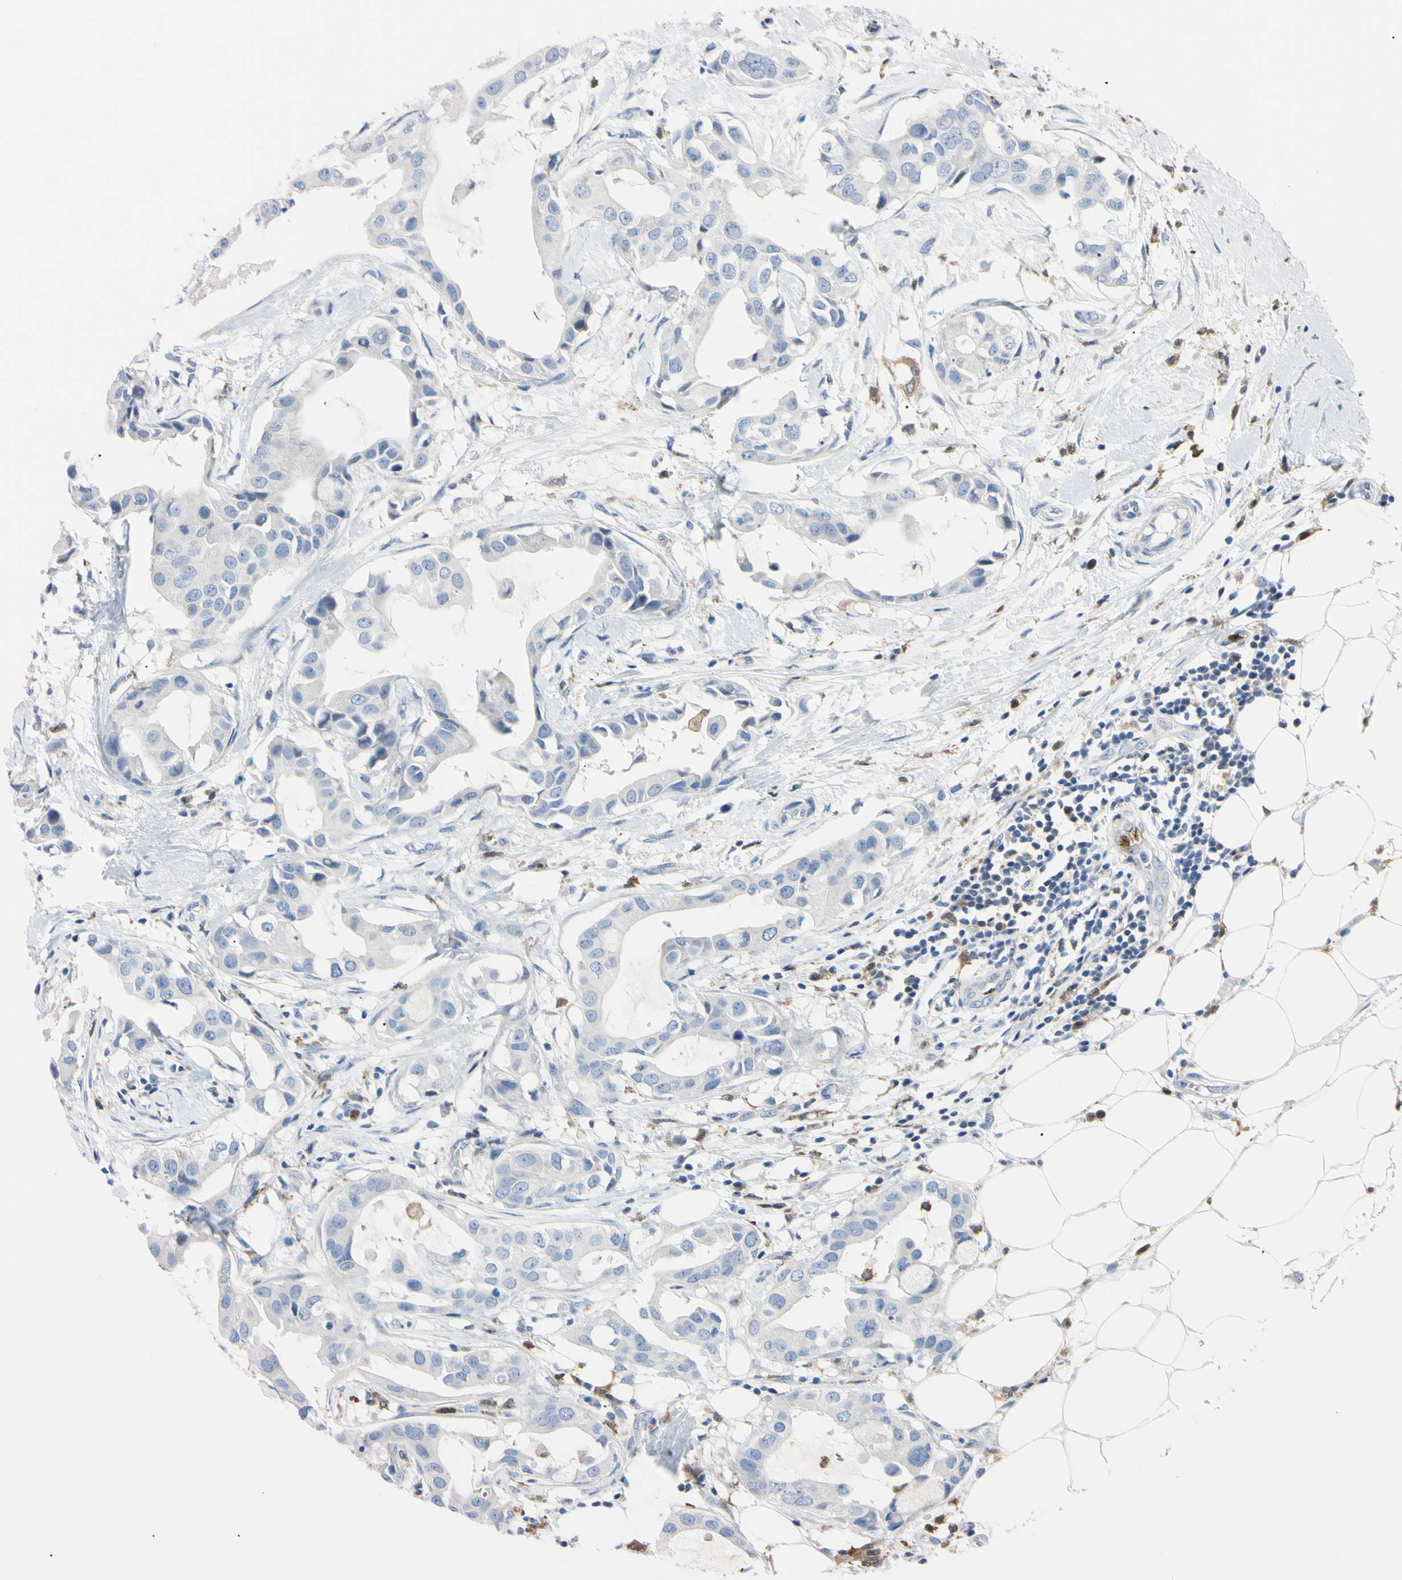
{"staining": {"intensity": "negative", "quantity": "none", "location": "none"}, "tissue": "breast cancer", "cell_type": "Tumor cells", "image_type": "cancer", "snomed": [{"axis": "morphology", "description": "Duct carcinoma"}, {"axis": "topography", "description": "Breast"}], "caption": "This is an immunohistochemistry (IHC) image of human breast infiltrating ductal carcinoma. There is no staining in tumor cells.", "gene": "NCF4", "patient": {"sex": "female", "age": 40}}